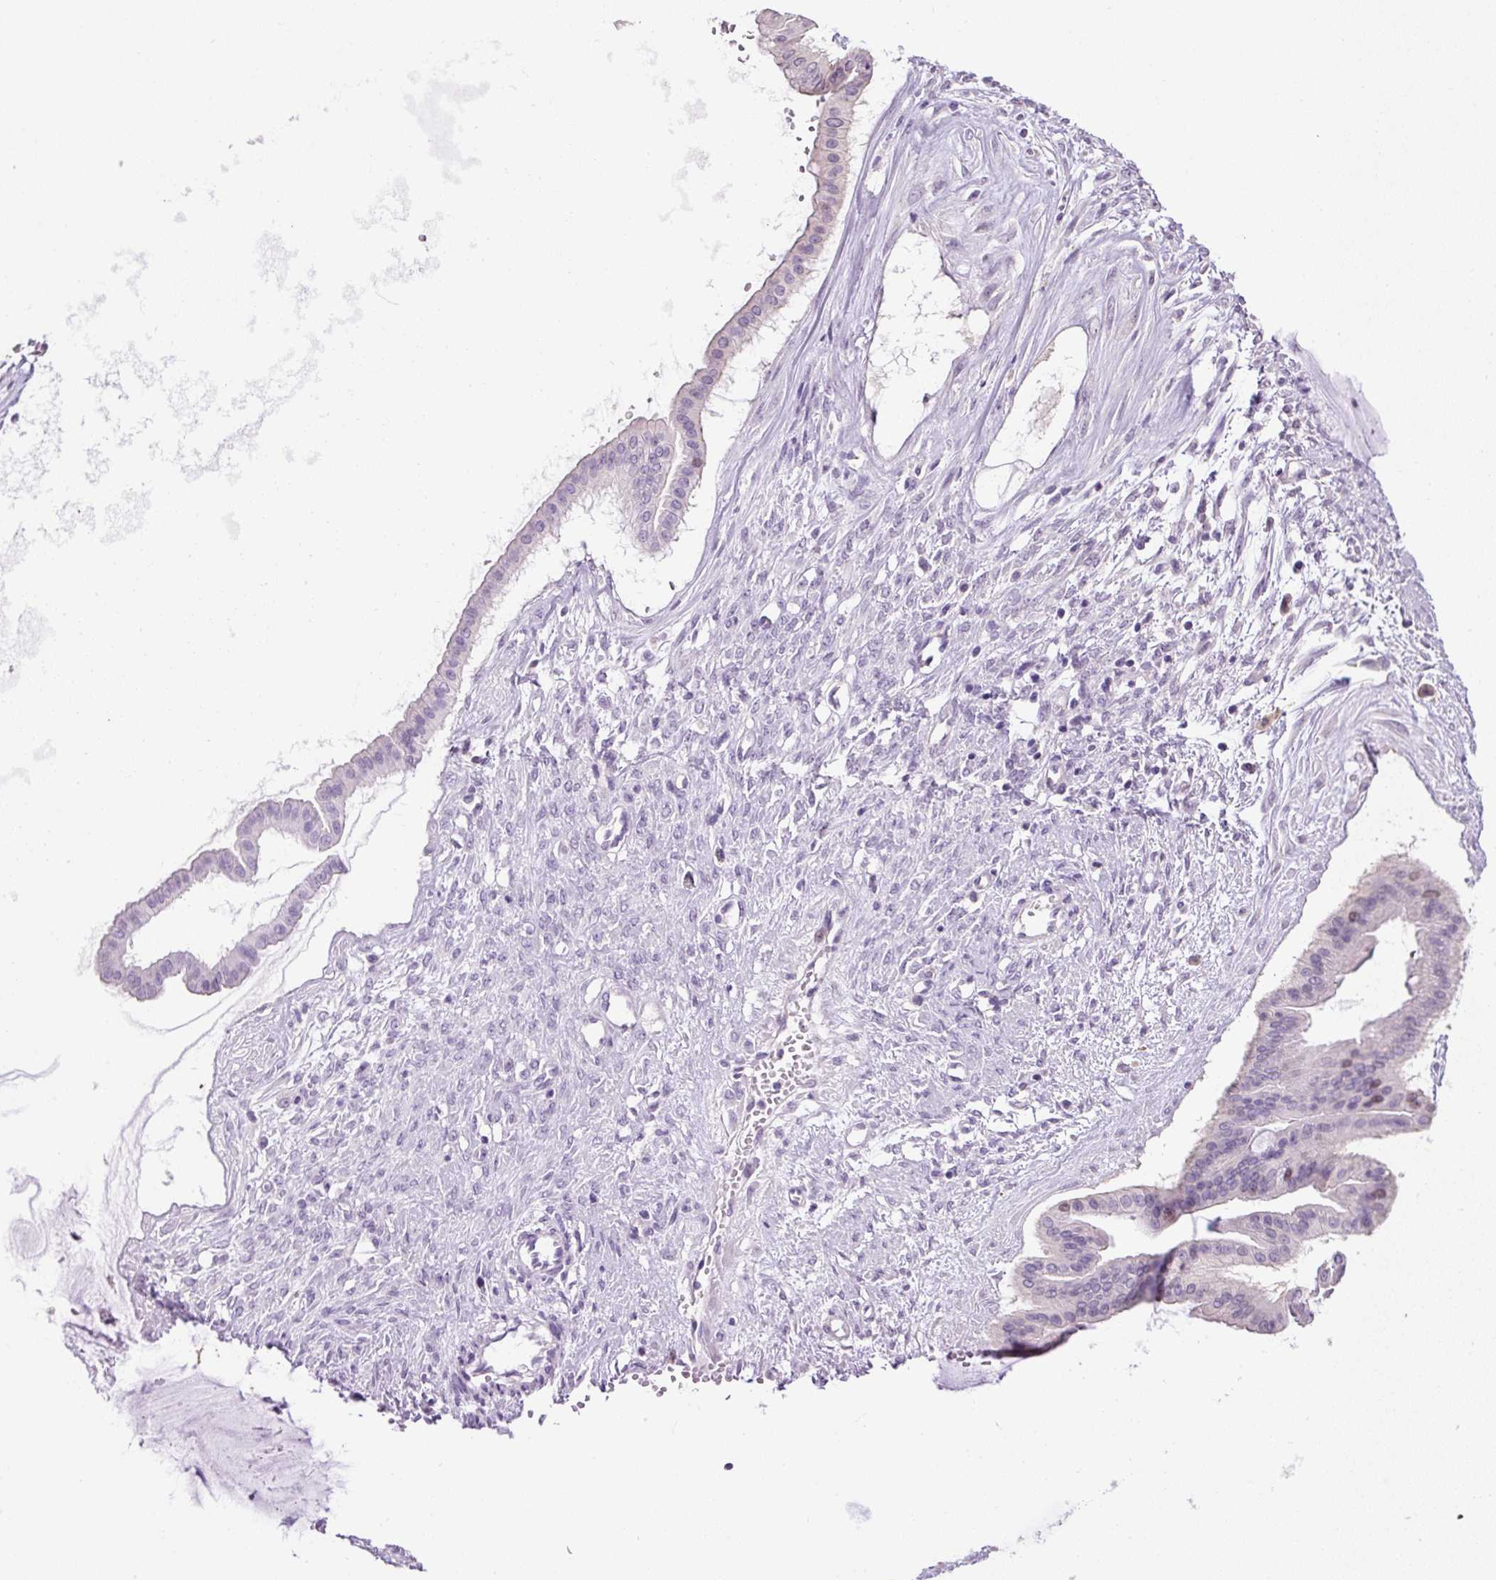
{"staining": {"intensity": "weak", "quantity": "<25%", "location": "nuclear"}, "tissue": "ovarian cancer", "cell_type": "Tumor cells", "image_type": "cancer", "snomed": [{"axis": "morphology", "description": "Cystadenocarcinoma, mucinous, NOS"}, {"axis": "topography", "description": "Ovary"}], "caption": "Tumor cells show no significant protein positivity in ovarian cancer (mucinous cystadenocarcinoma). (DAB immunohistochemistry with hematoxylin counter stain).", "gene": "RACGAP1", "patient": {"sex": "female", "age": 73}}